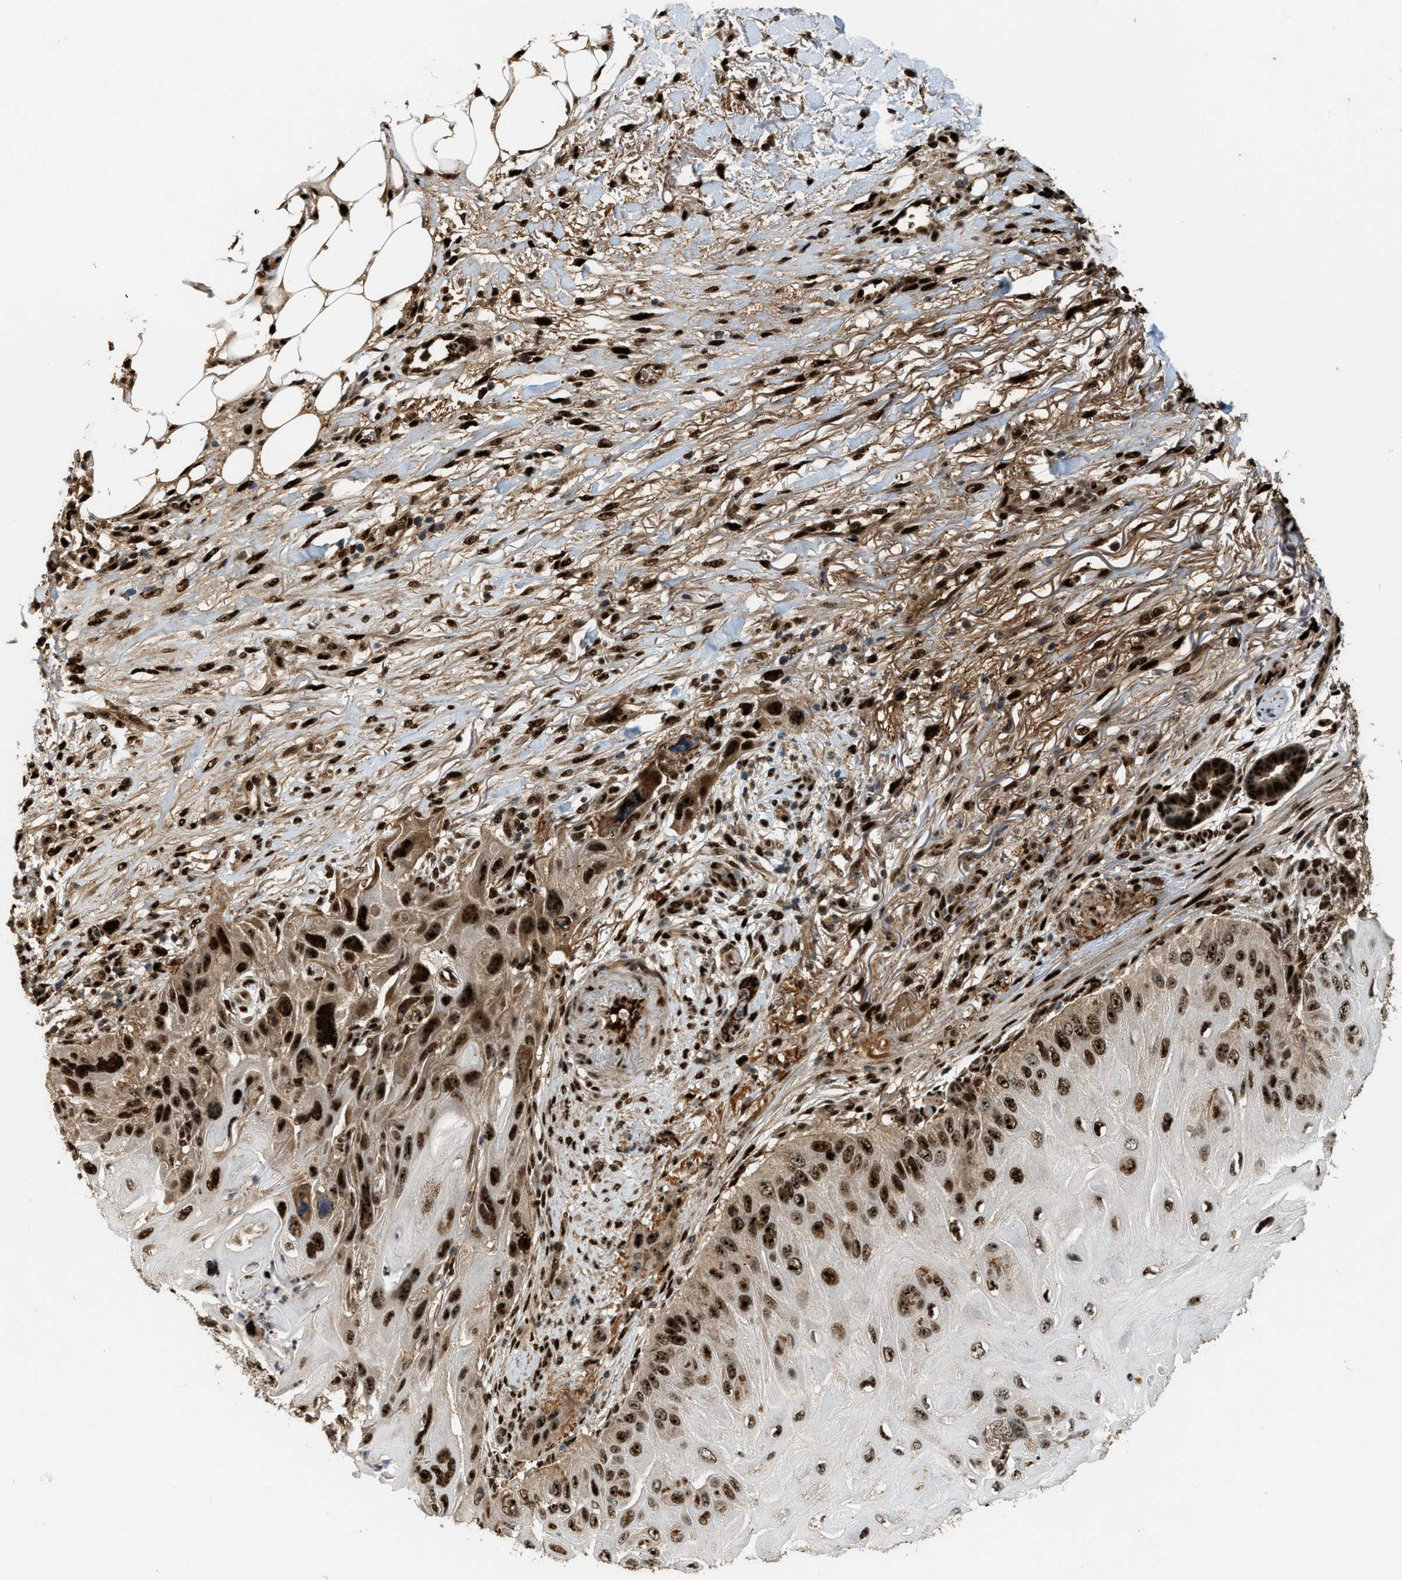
{"staining": {"intensity": "strong", "quantity": ">75%", "location": "nuclear"}, "tissue": "skin cancer", "cell_type": "Tumor cells", "image_type": "cancer", "snomed": [{"axis": "morphology", "description": "Squamous cell carcinoma, NOS"}, {"axis": "topography", "description": "Skin"}], "caption": "A photomicrograph of skin cancer (squamous cell carcinoma) stained for a protein shows strong nuclear brown staining in tumor cells.", "gene": "ZNF687", "patient": {"sex": "female", "age": 77}}